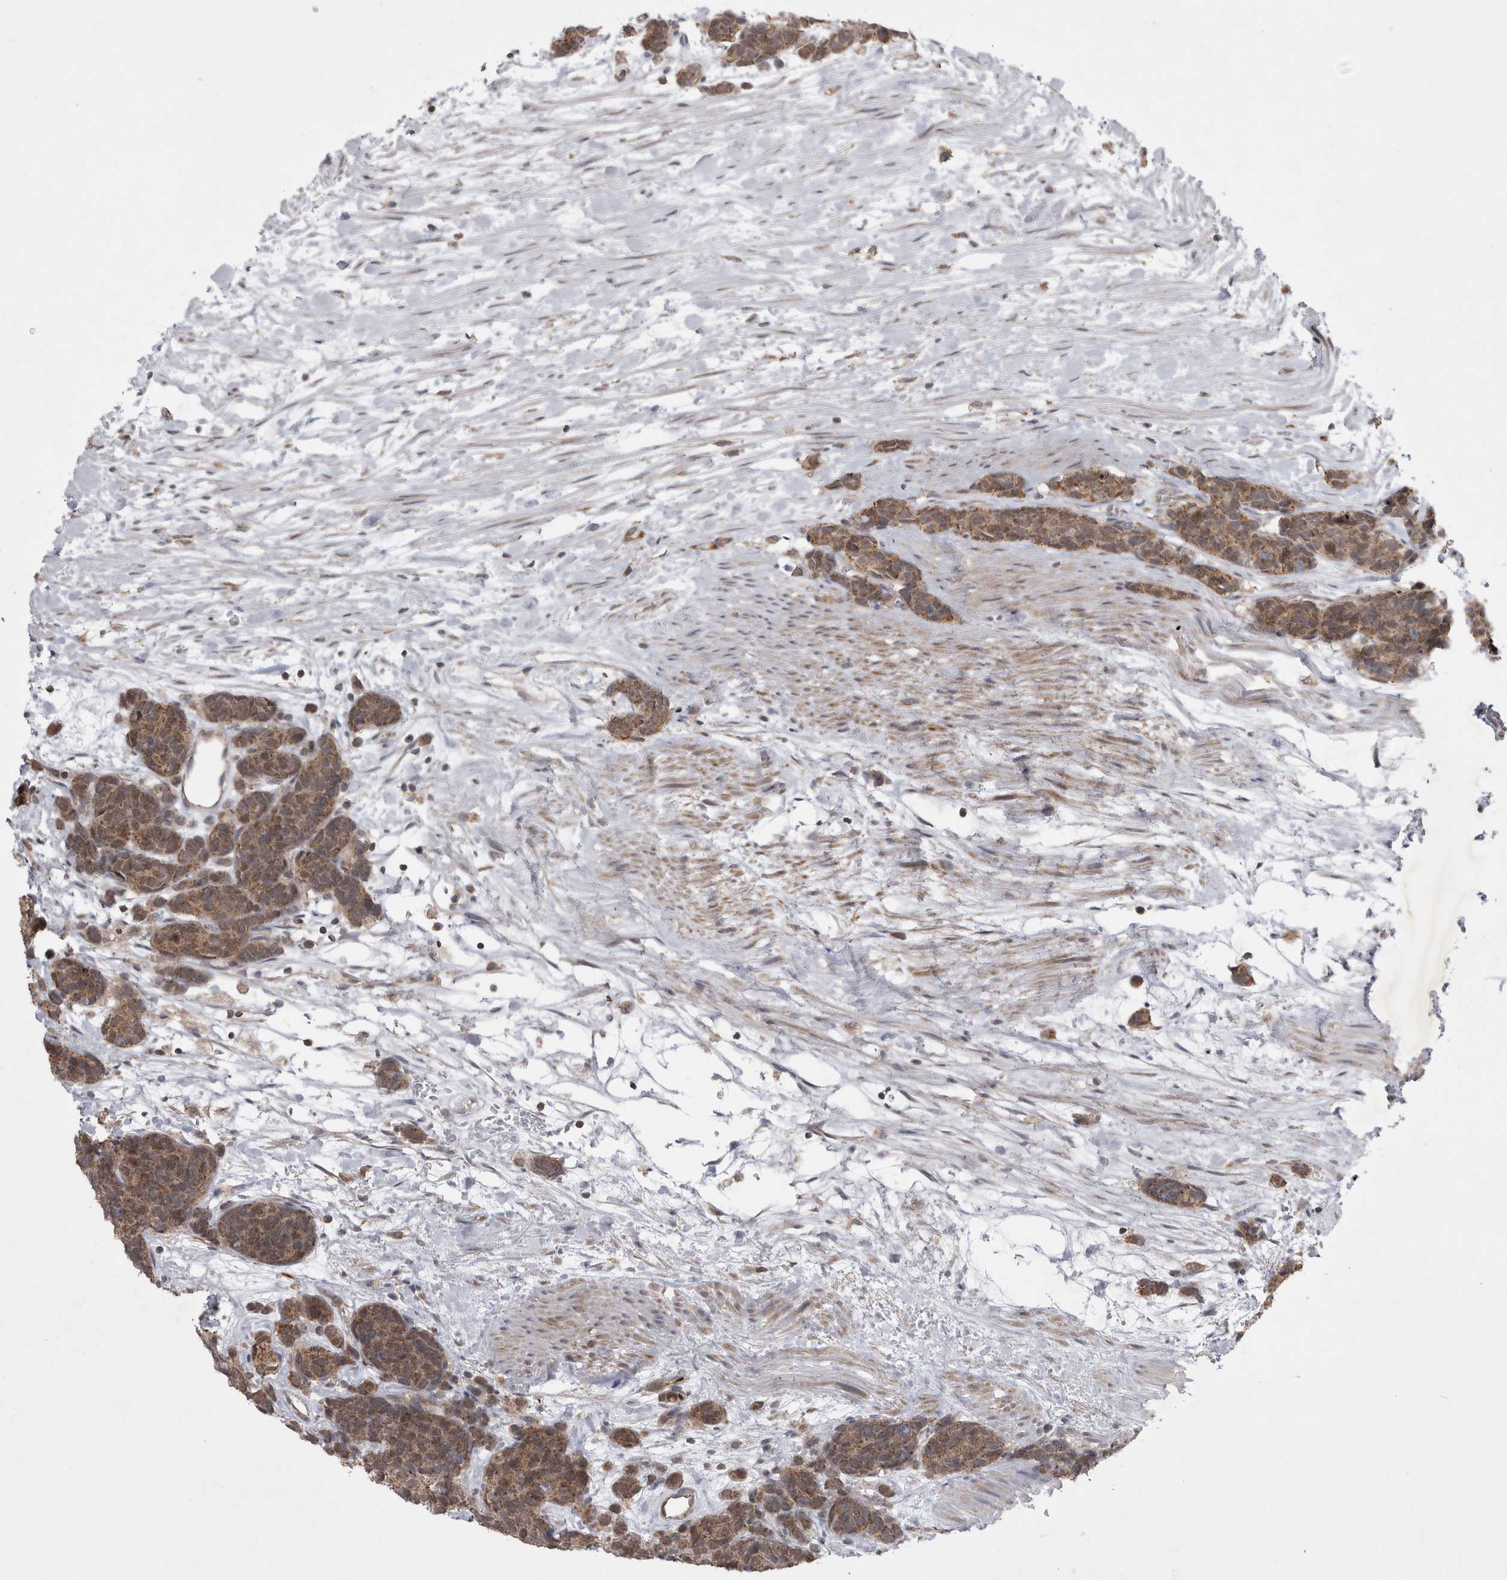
{"staining": {"intensity": "moderate", "quantity": ">75%", "location": "cytoplasmic/membranous"}, "tissue": "carcinoid", "cell_type": "Tumor cells", "image_type": "cancer", "snomed": [{"axis": "morphology", "description": "Carcinoma, NOS"}, {"axis": "morphology", "description": "Carcinoid, malignant, NOS"}, {"axis": "topography", "description": "Urinary bladder"}], "caption": "Approximately >75% of tumor cells in carcinoid display moderate cytoplasmic/membranous protein positivity as visualized by brown immunohistochemical staining.", "gene": "TSPOAP1", "patient": {"sex": "male", "age": 57}}